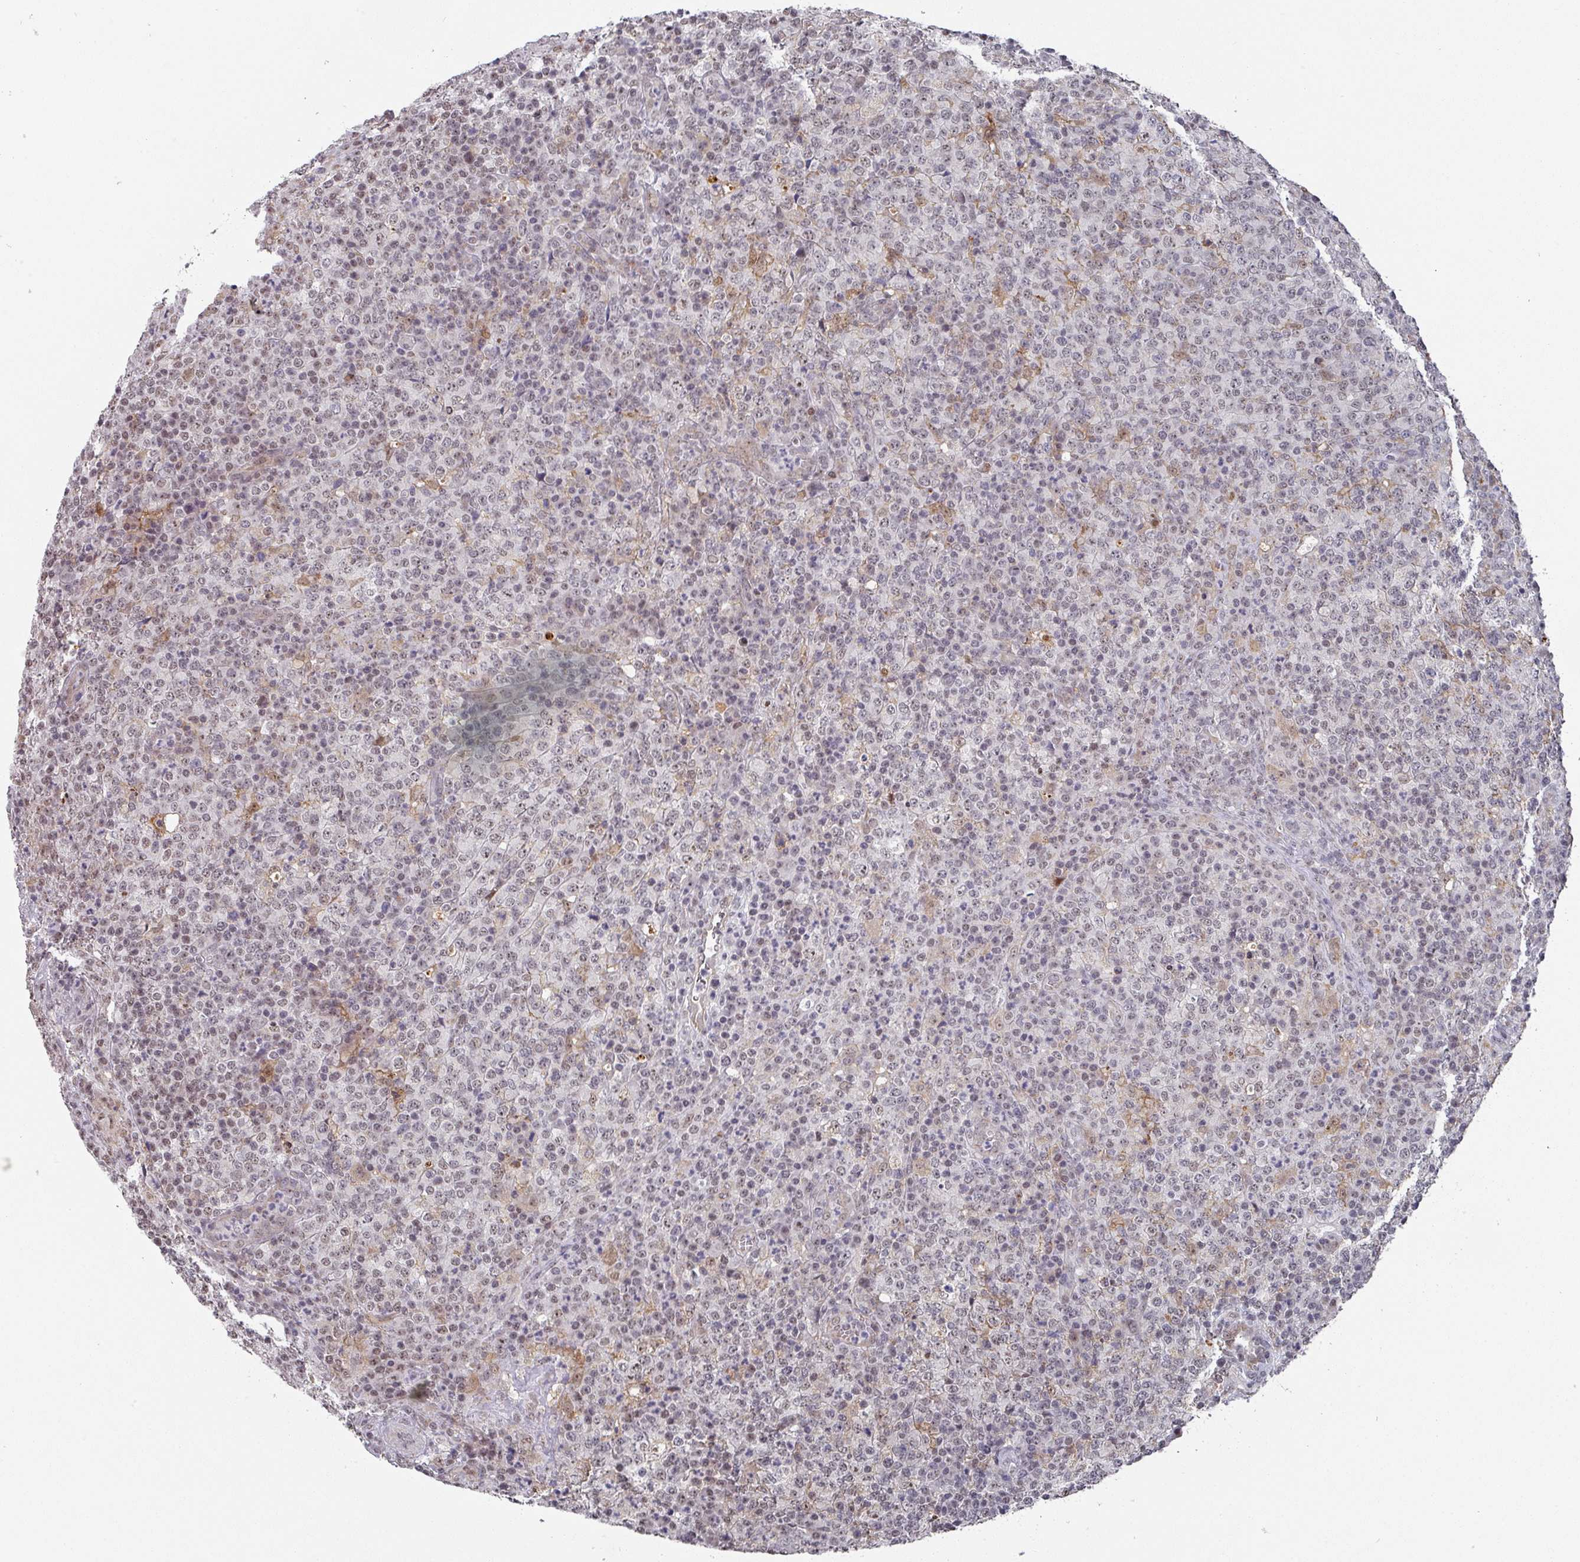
{"staining": {"intensity": "weak", "quantity": "25%-75%", "location": "nuclear"}, "tissue": "lymphoma", "cell_type": "Tumor cells", "image_type": "cancer", "snomed": [{"axis": "morphology", "description": "Malignant lymphoma, non-Hodgkin's type, High grade"}, {"axis": "topography", "description": "Lymph node"}], "caption": "Weak nuclear staining is present in about 25%-75% of tumor cells in high-grade malignant lymphoma, non-Hodgkin's type.", "gene": "ZNF654", "patient": {"sex": "male", "age": 54}}